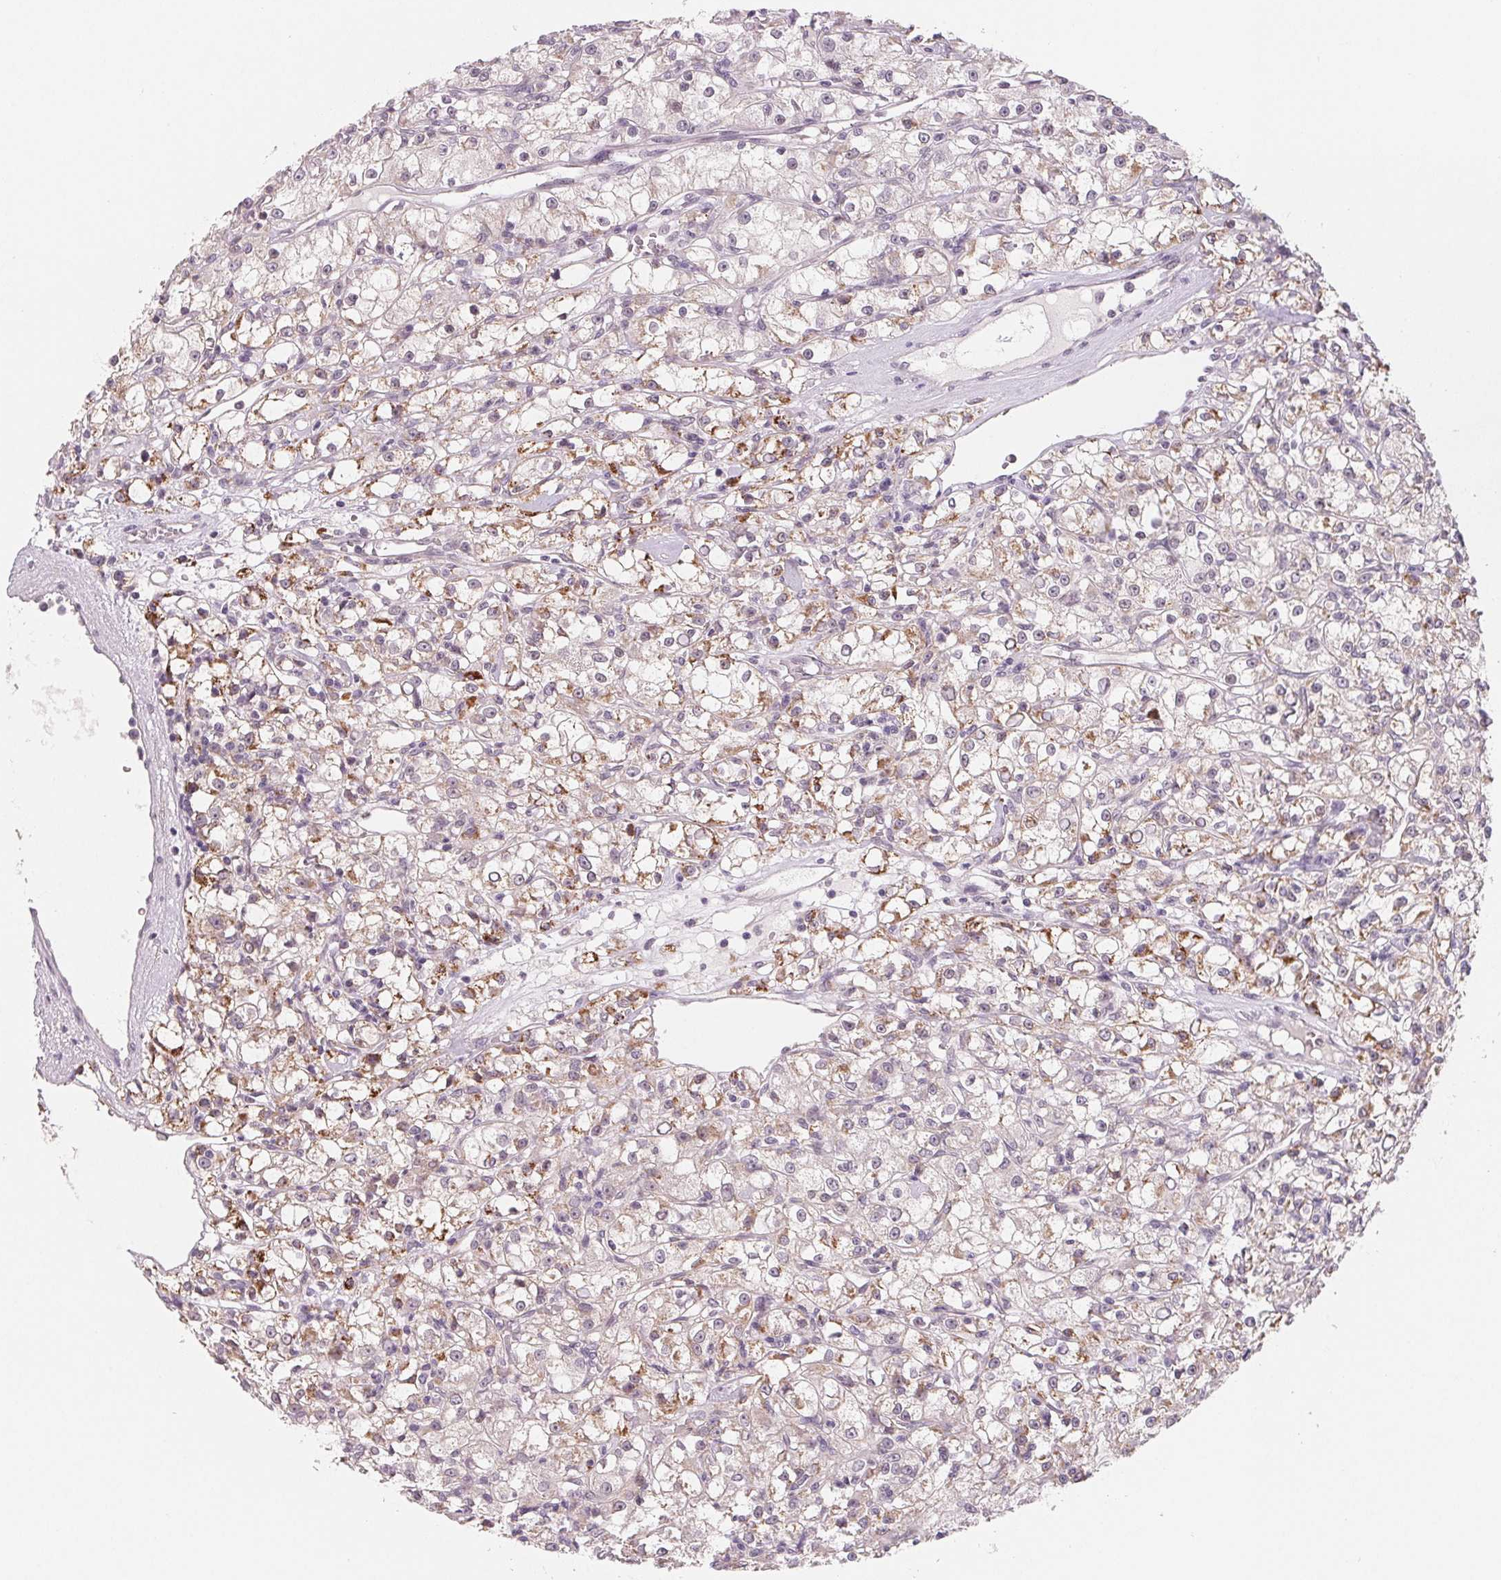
{"staining": {"intensity": "moderate", "quantity": "<25%", "location": "cytoplasmic/membranous"}, "tissue": "renal cancer", "cell_type": "Tumor cells", "image_type": "cancer", "snomed": [{"axis": "morphology", "description": "Adenocarcinoma, NOS"}, {"axis": "topography", "description": "Kidney"}], "caption": "Adenocarcinoma (renal) was stained to show a protein in brown. There is low levels of moderate cytoplasmic/membranous positivity in approximately <25% of tumor cells.", "gene": "CFC1", "patient": {"sex": "female", "age": 59}}